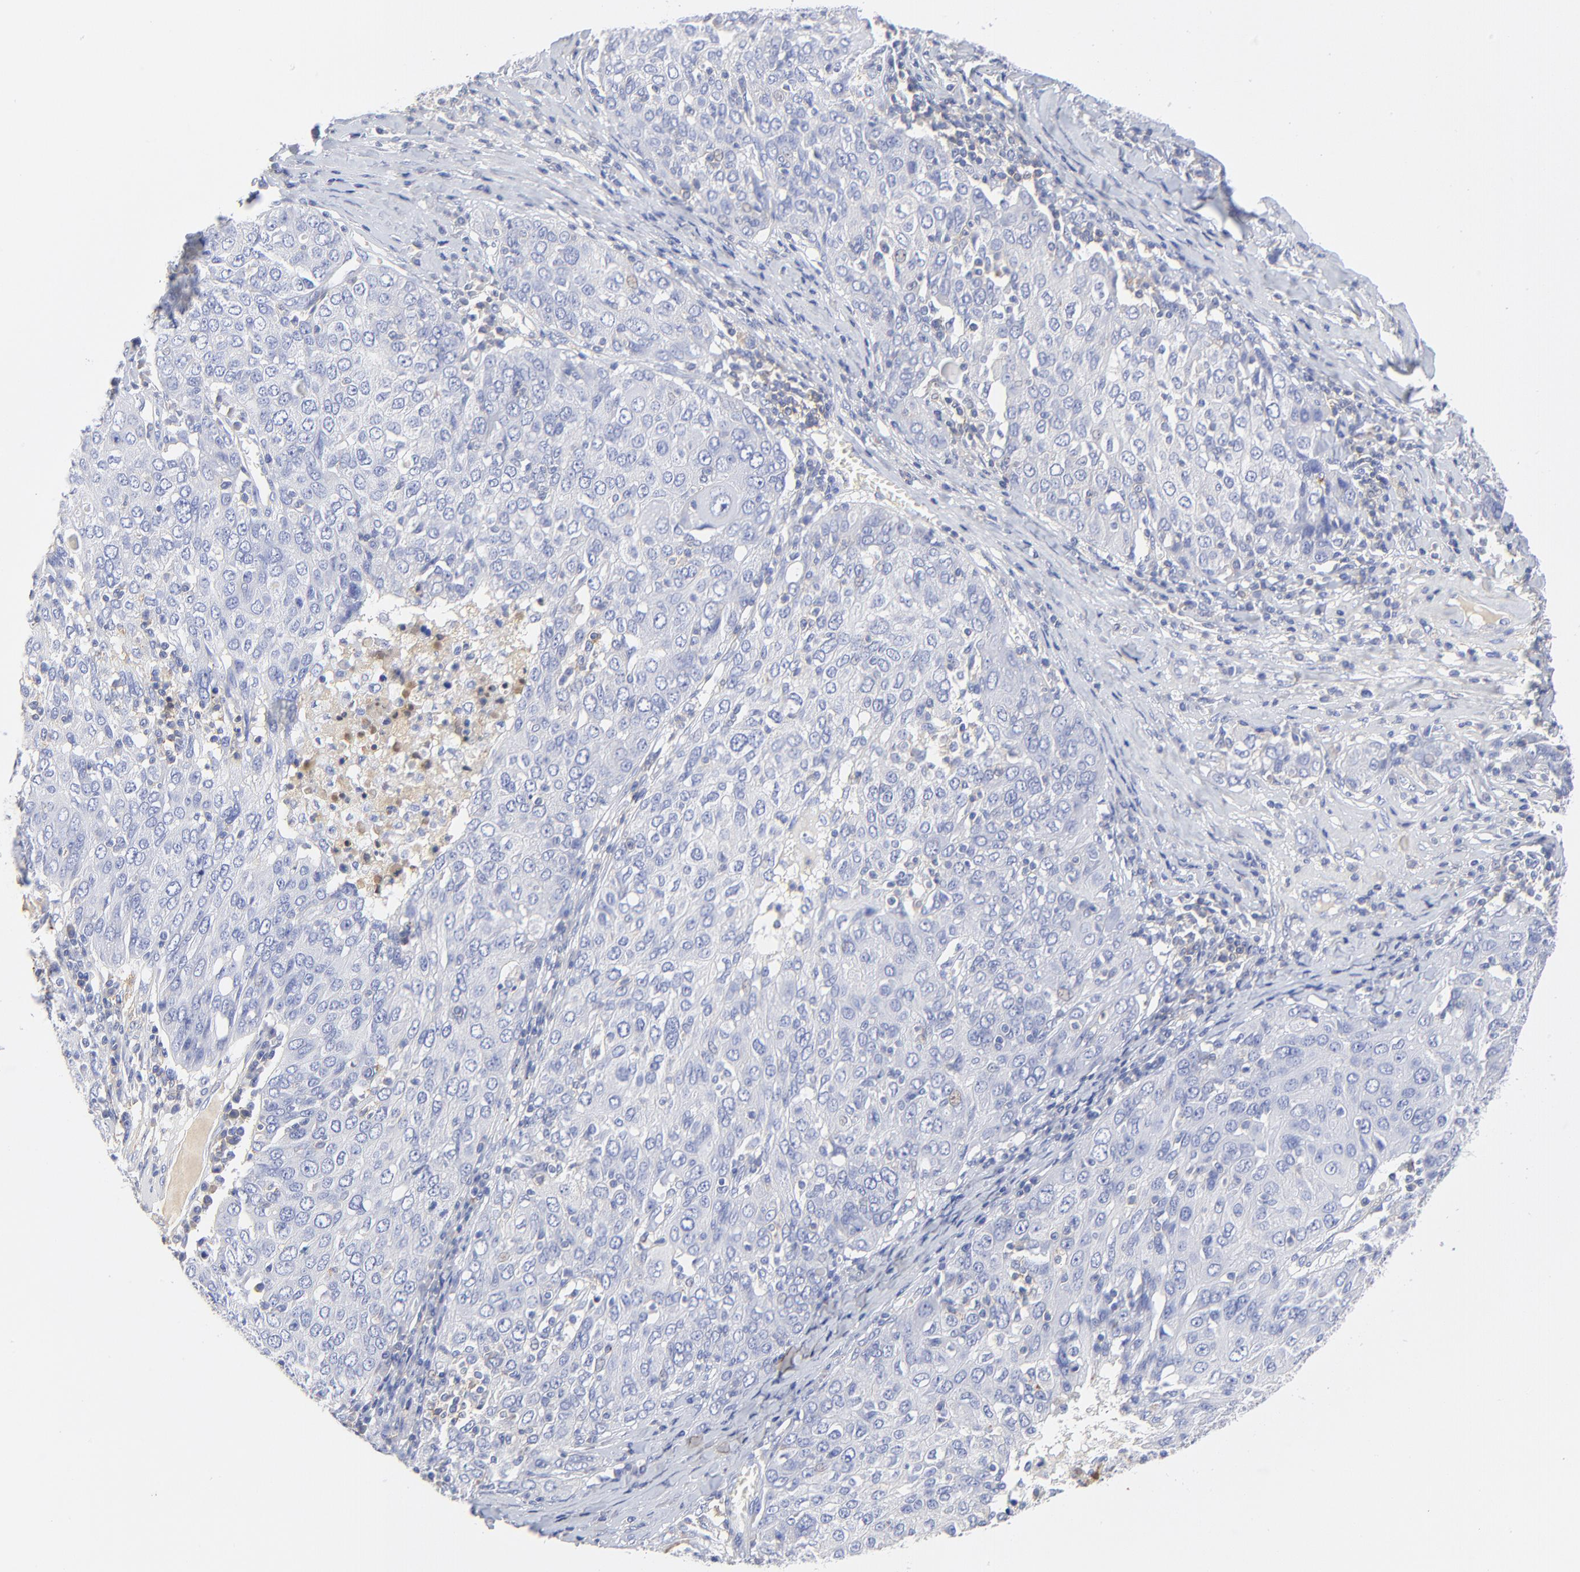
{"staining": {"intensity": "negative", "quantity": "none", "location": "none"}, "tissue": "ovarian cancer", "cell_type": "Tumor cells", "image_type": "cancer", "snomed": [{"axis": "morphology", "description": "Carcinoma, endometroid"}, {"axis": "topography", "description": "Ovary"}], "caption": "Tumor cells are negative for protein expression in human ovarian cancer (endometroid carcinoma).", "gene": "MDGA2", "patient": {"sex": "female", "age": 50}}